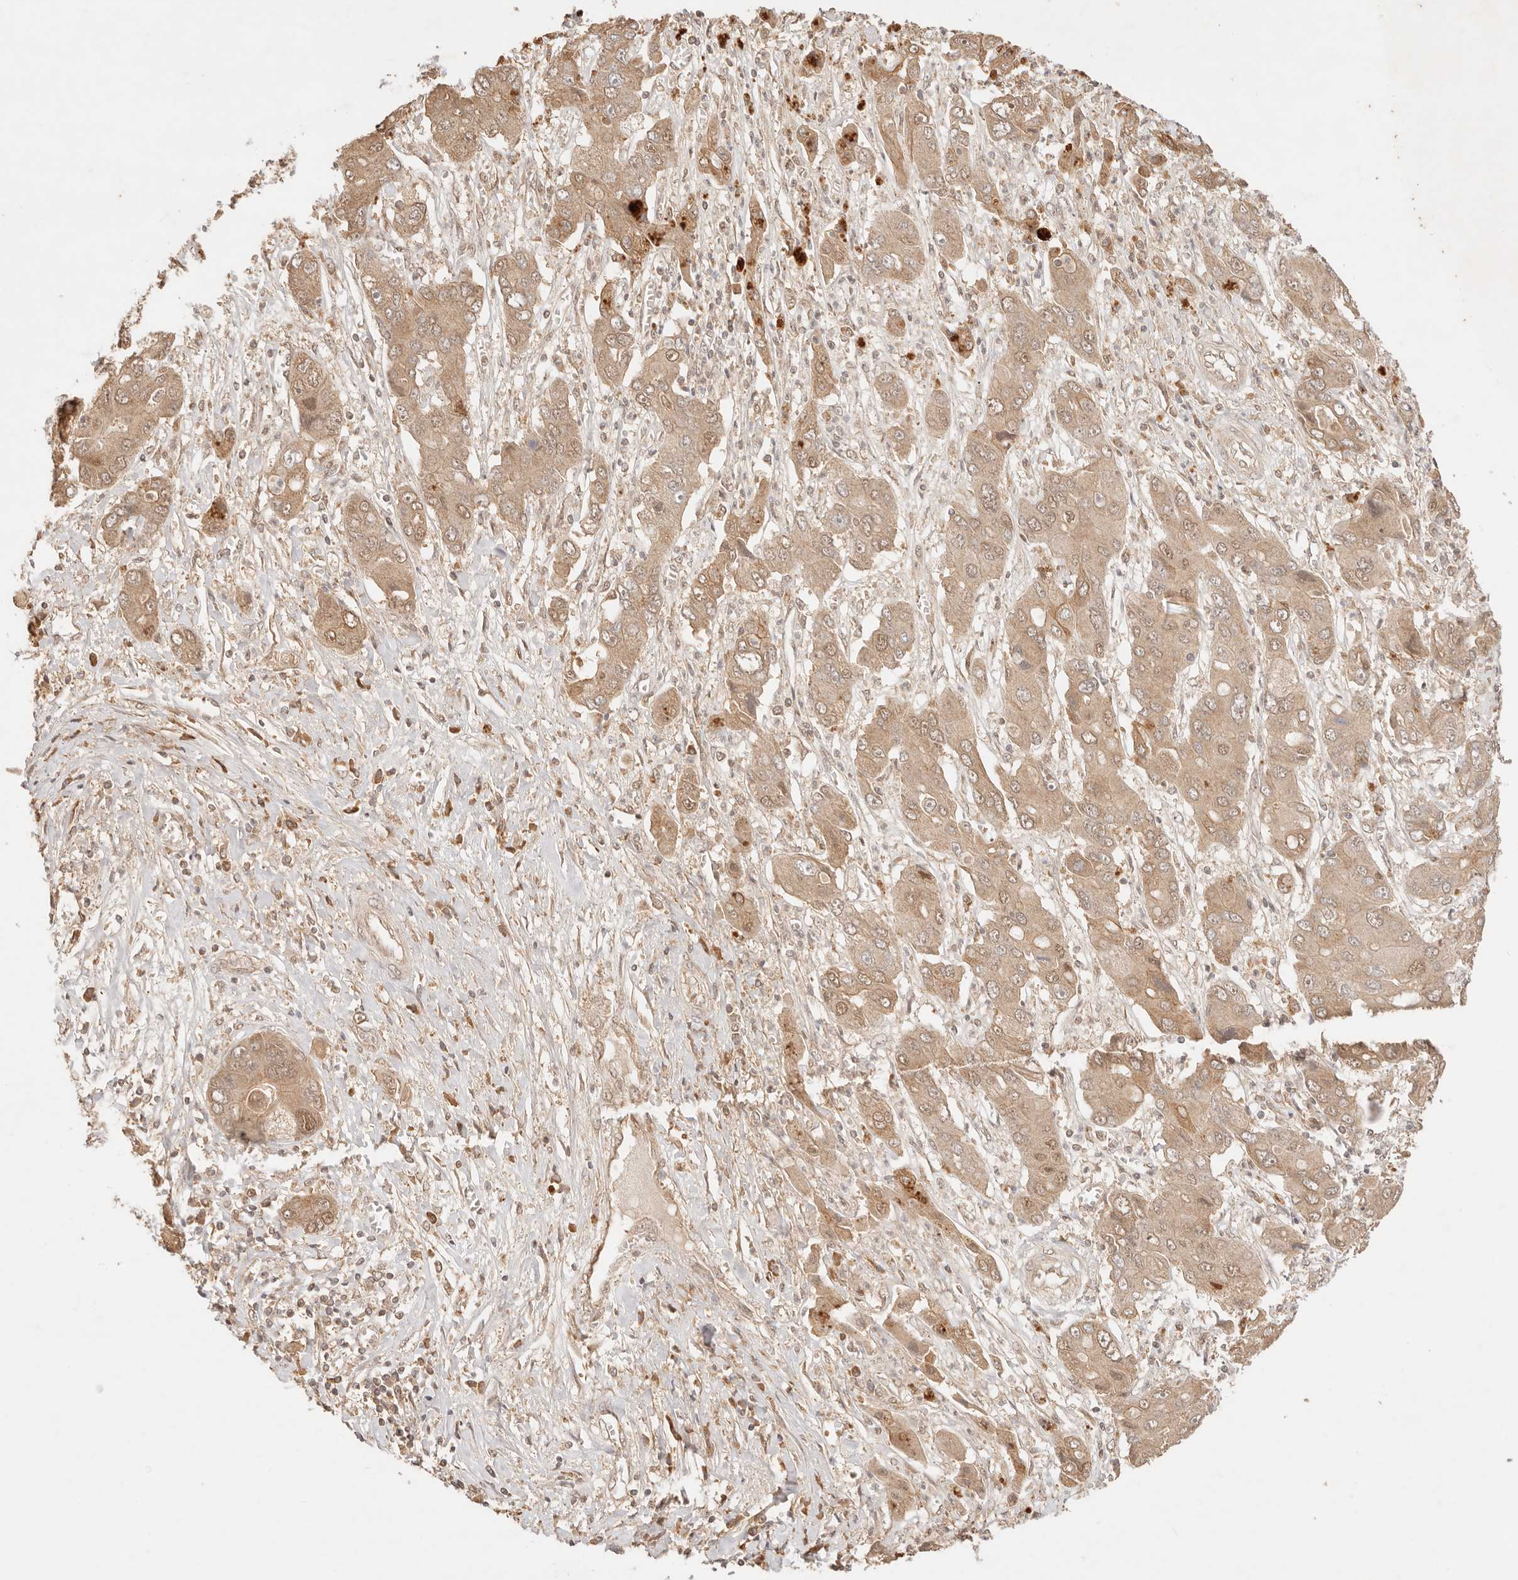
{"staining": {"intensity": "moderate", "quantity": ">75%", "location": "cytoplasmic/membranous,nuclear"}, "tissue": "liver cancer", "cell_type": "Tumor cells", "image_type": "cancer", "snomed": [{"axis": "morphology", "description": "Cholangiocarcinoma"}, {"axis": "topography", "description": "Liver"}], "caption": "A histopathology image of liver cholangiocarcinoma stained for a protein reveals moderate cytoplasmic/membranous and nuclear brown staining in tumor cells.", "gene": "TRIM11", "patient": {"sex": "male", "age": 67}}